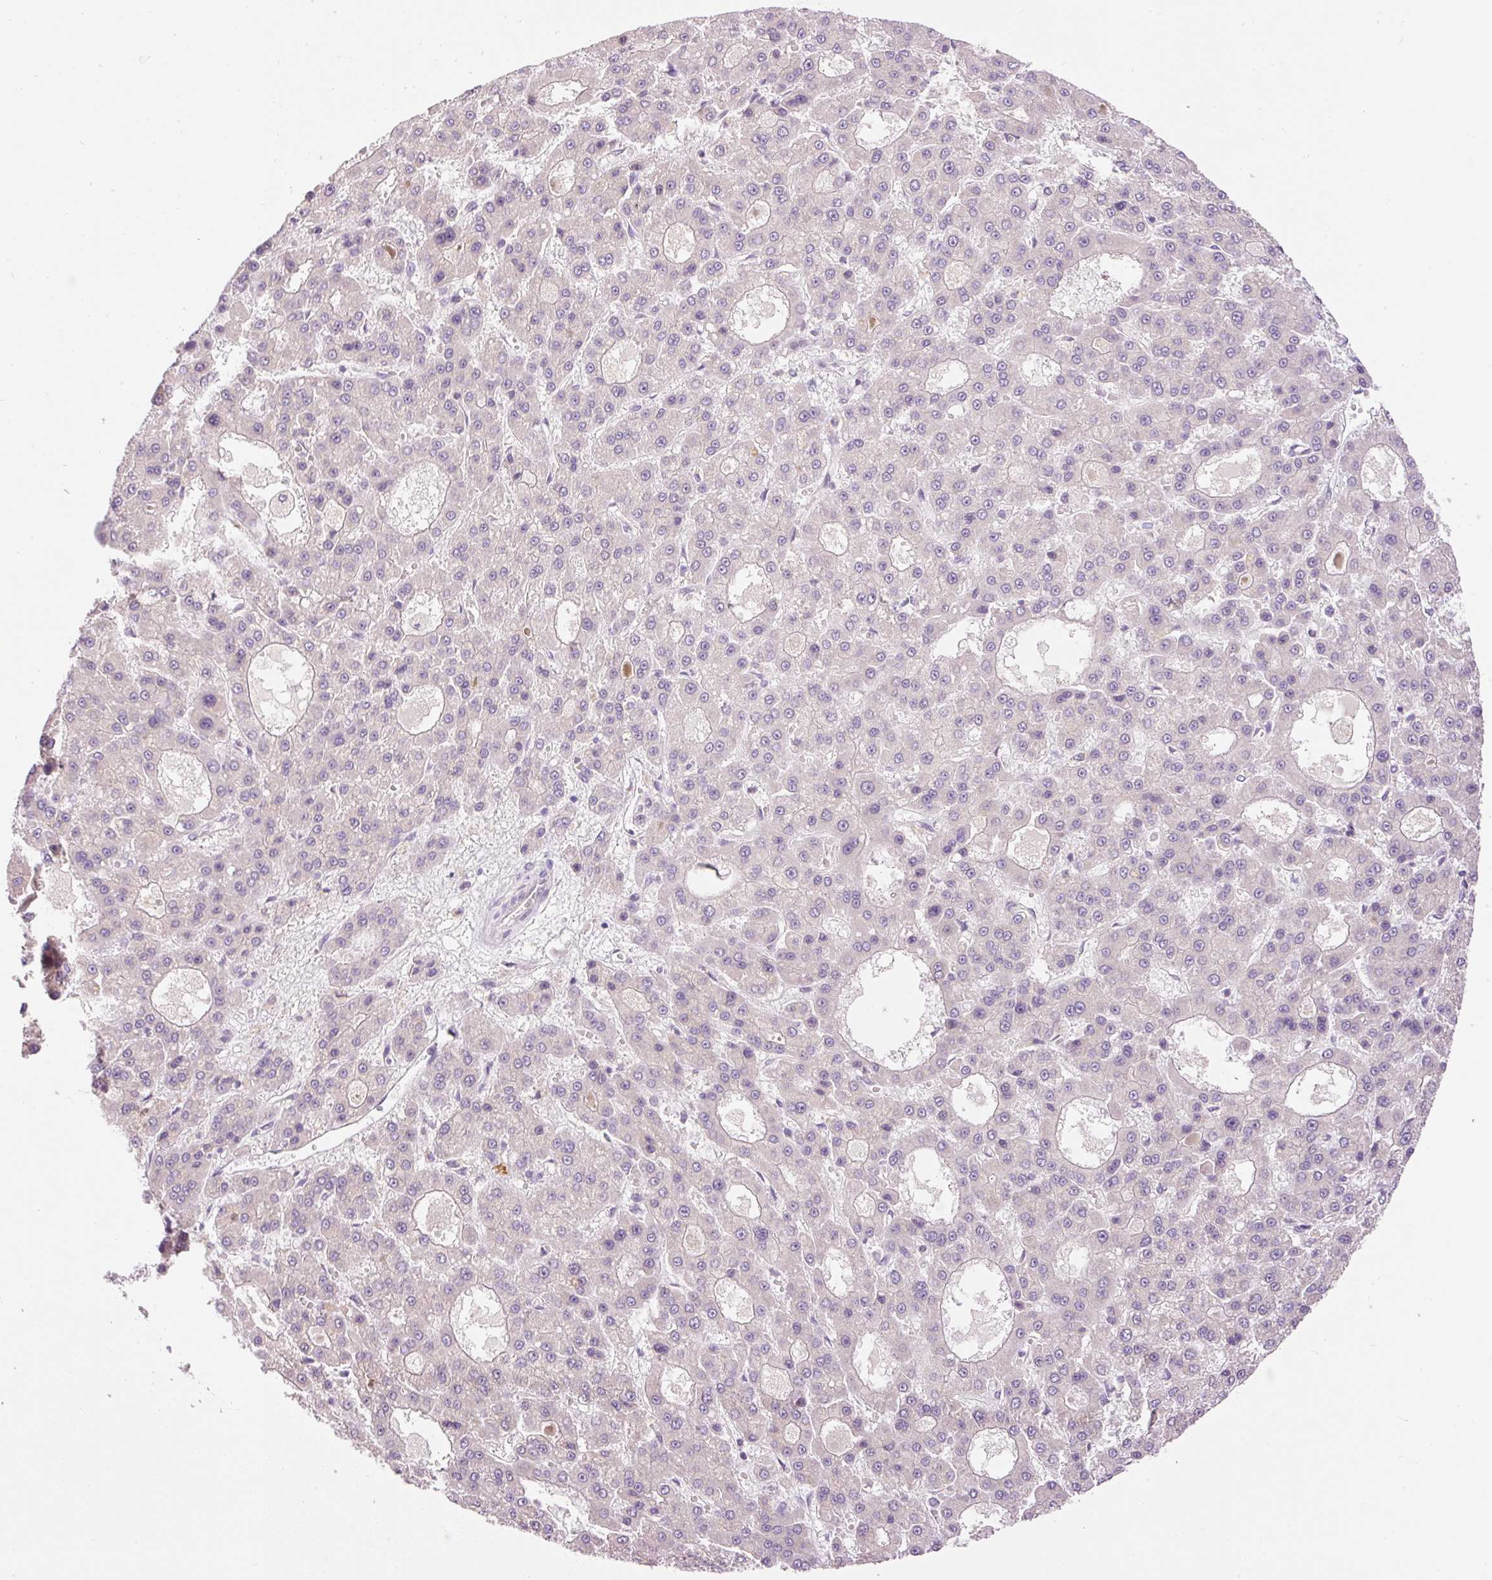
{"staining": {"intensity": "negative", "quantity": "none", "location": "none"}, "tissue": "liver cancer", "cell_type": "Tumor cells", "image_type": "cancer", "snomed": [{"axis": "morphology", "description": "Carcinoma, Hepatocellular, NOS"}, {"axis": "topography", "description": "Liver"}], "caption": "A high-resolution micrograph shows IHC staining of liver hepatocellular carcinoma, which displays no significant staining in tumor cells.", "gene": "PNPLA5", "patient": {"sex": "male", "age": 70}}